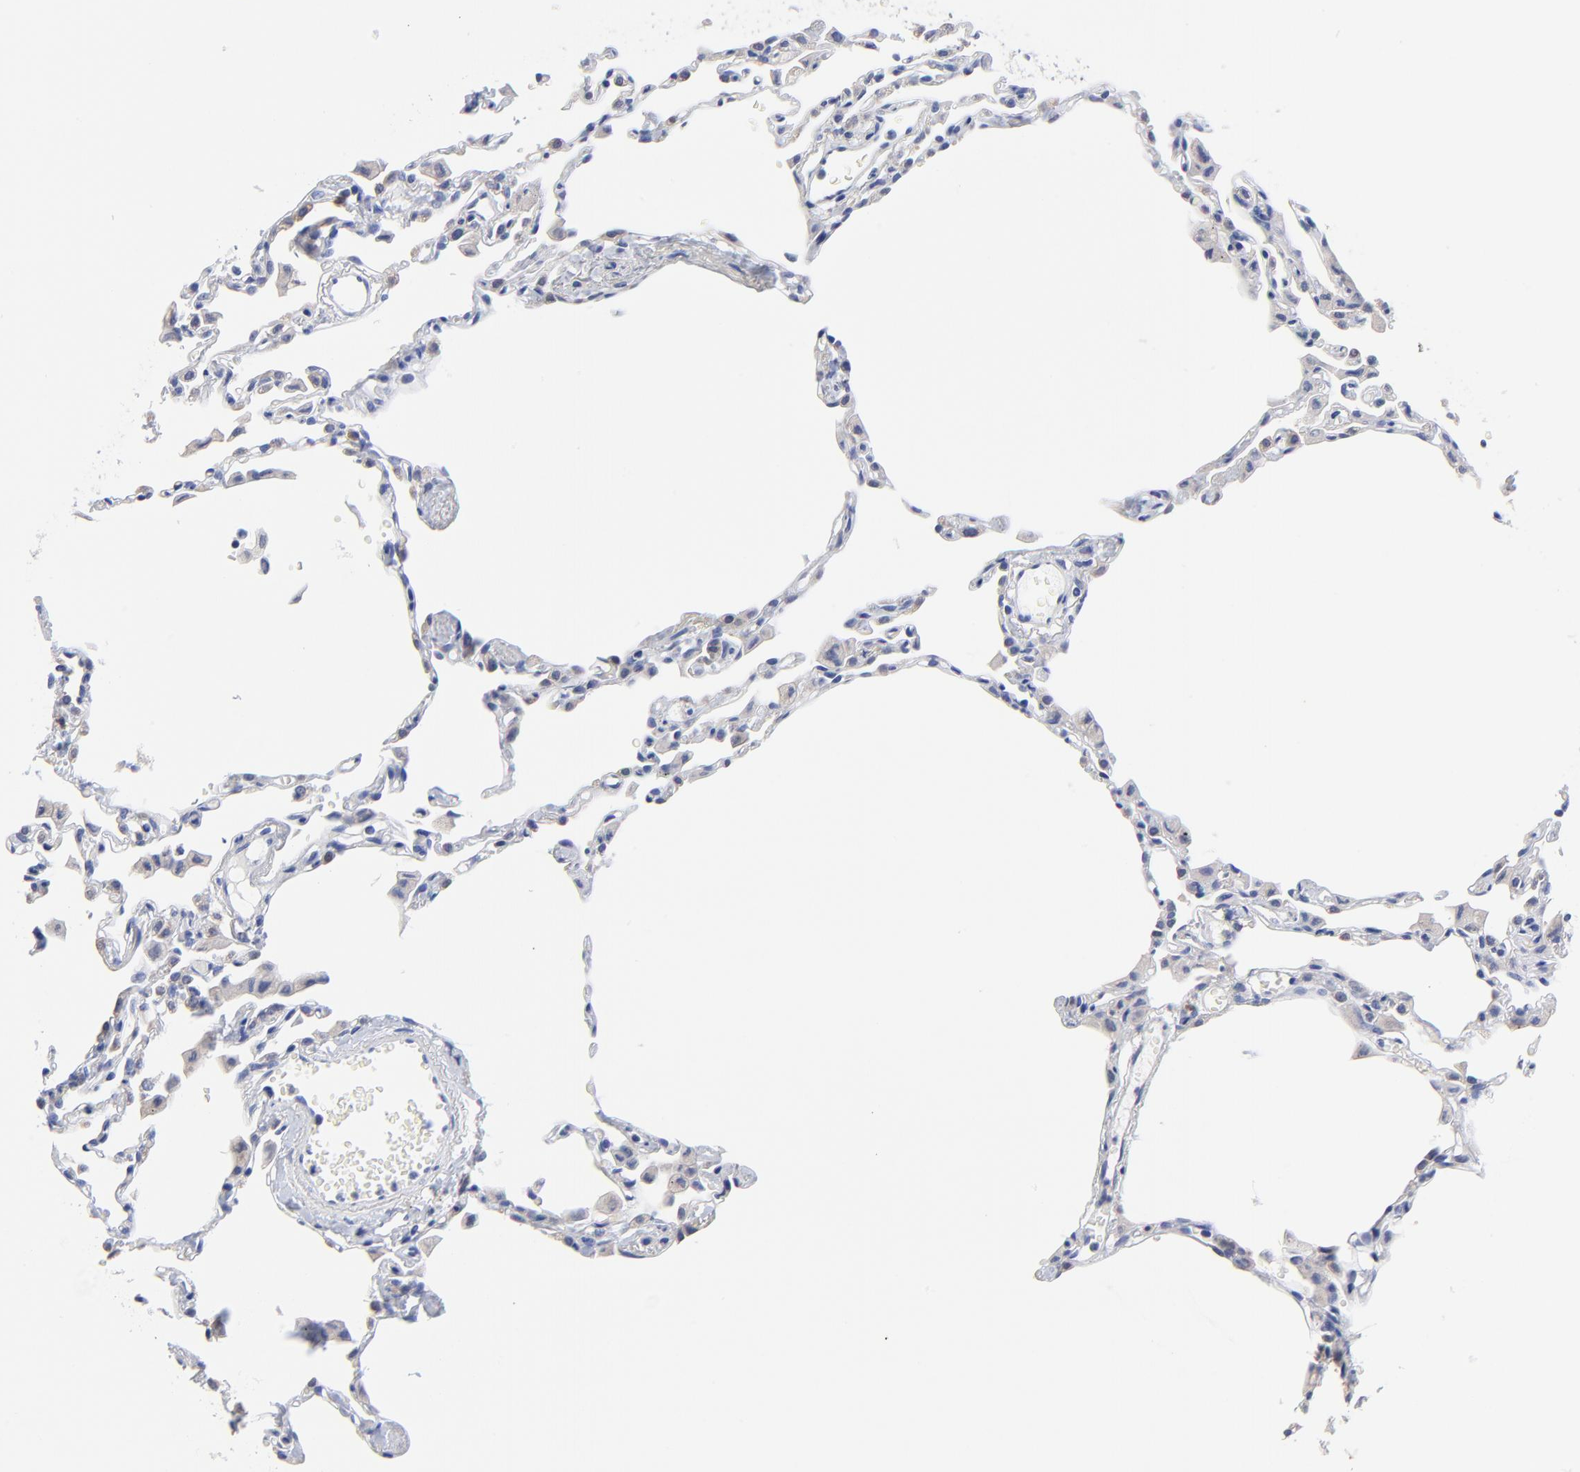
{"staining": {"intensity": "weak", "quantity": "<25%", "location": "cytoplasmic/membranous"}, "tissue": "lung", "cell_type": "Alveolar cells", "image_type": "normal", "snomed": [{"axis": "morphology", "description": "Normal tissue, NOS"}, {"axis": "topography", "description": "Lung"}], "caption": "DAB immunohistochemical staining of normal lung shows no significant expression in alveolar cells. (DAB immunohistochemistry, high magnification).", "gene": "LAX1", "patient": {"sex": "female", "age": 49}}